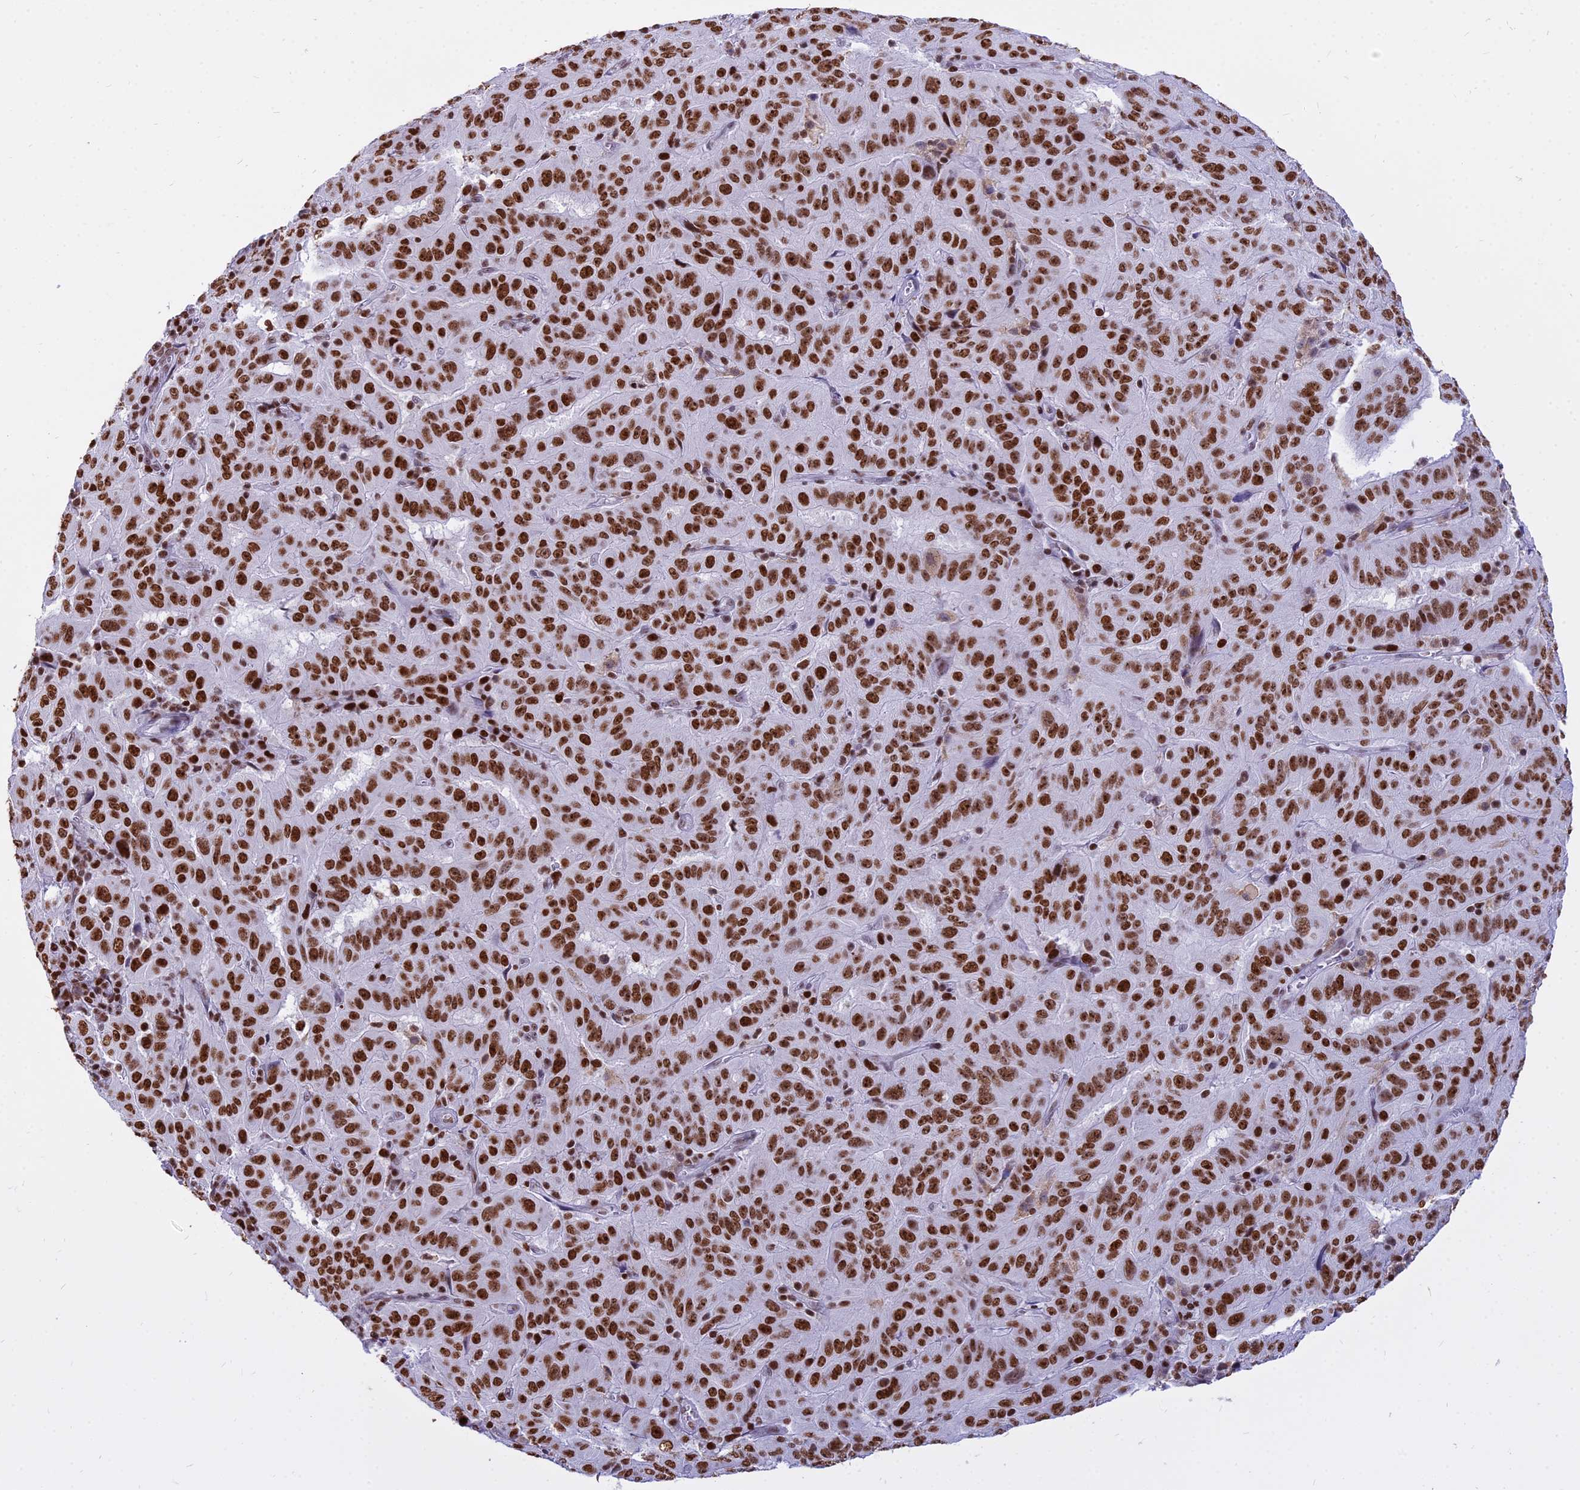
{"staining": {"intensity": "strong", "quantity": ">75%", "location": "nuclear"}, "tissue": "pancreatic cancer", "cell_type": "Tumor cells", "image_type": "cancer", "snomed": [{"axis": "morphology", "description": "Adenocarcinoma, NOS"}, {"axis": "topography", "description": "Pancreas"}], "caption": "The histopathology image shows staining of pancreatic cancer, revealing strong nuclear protein positivity (brown color) within tumor cells.", "gene": "PARP1", "patient": {"sex": "male", "age": 63}}